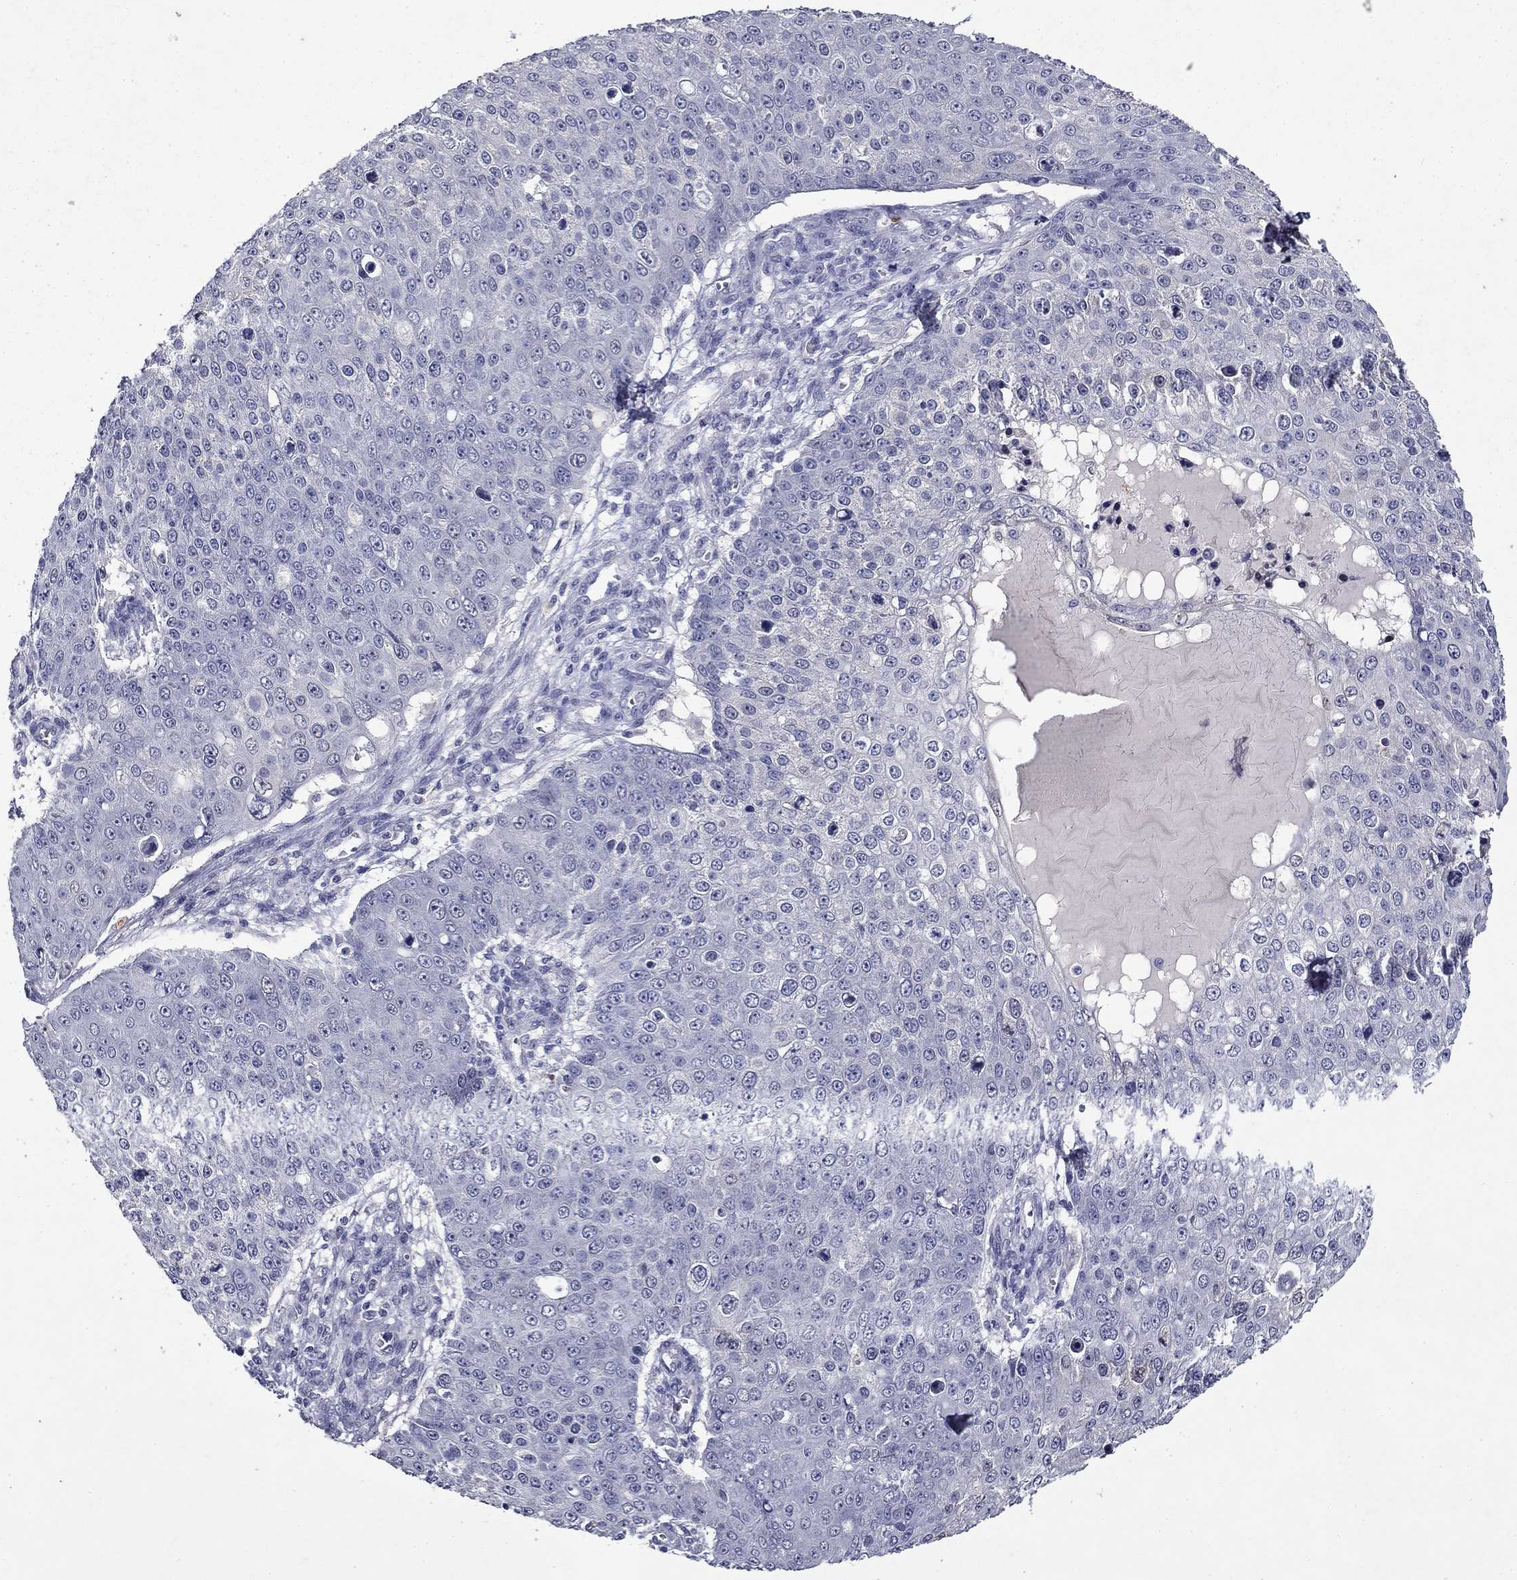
{"staining": {"intensity": "negative", "quantity": "none", "location": "none"}, "tissue": "skin cancer", "cell_type": "Tumor cells", "image_type": "cancer", "snomed": [{"axis": "morphology", "description": "Squamous cell carcinoma, NOS"}, {"axis": "topography", "description": "Skin"}], "caption": "The immunohistochemistry histopathology image has no significant positivity in tumor cells of skin cancer tissue.", "gene": "IRF5", "patient": {"sex": "male", "age": 71}}